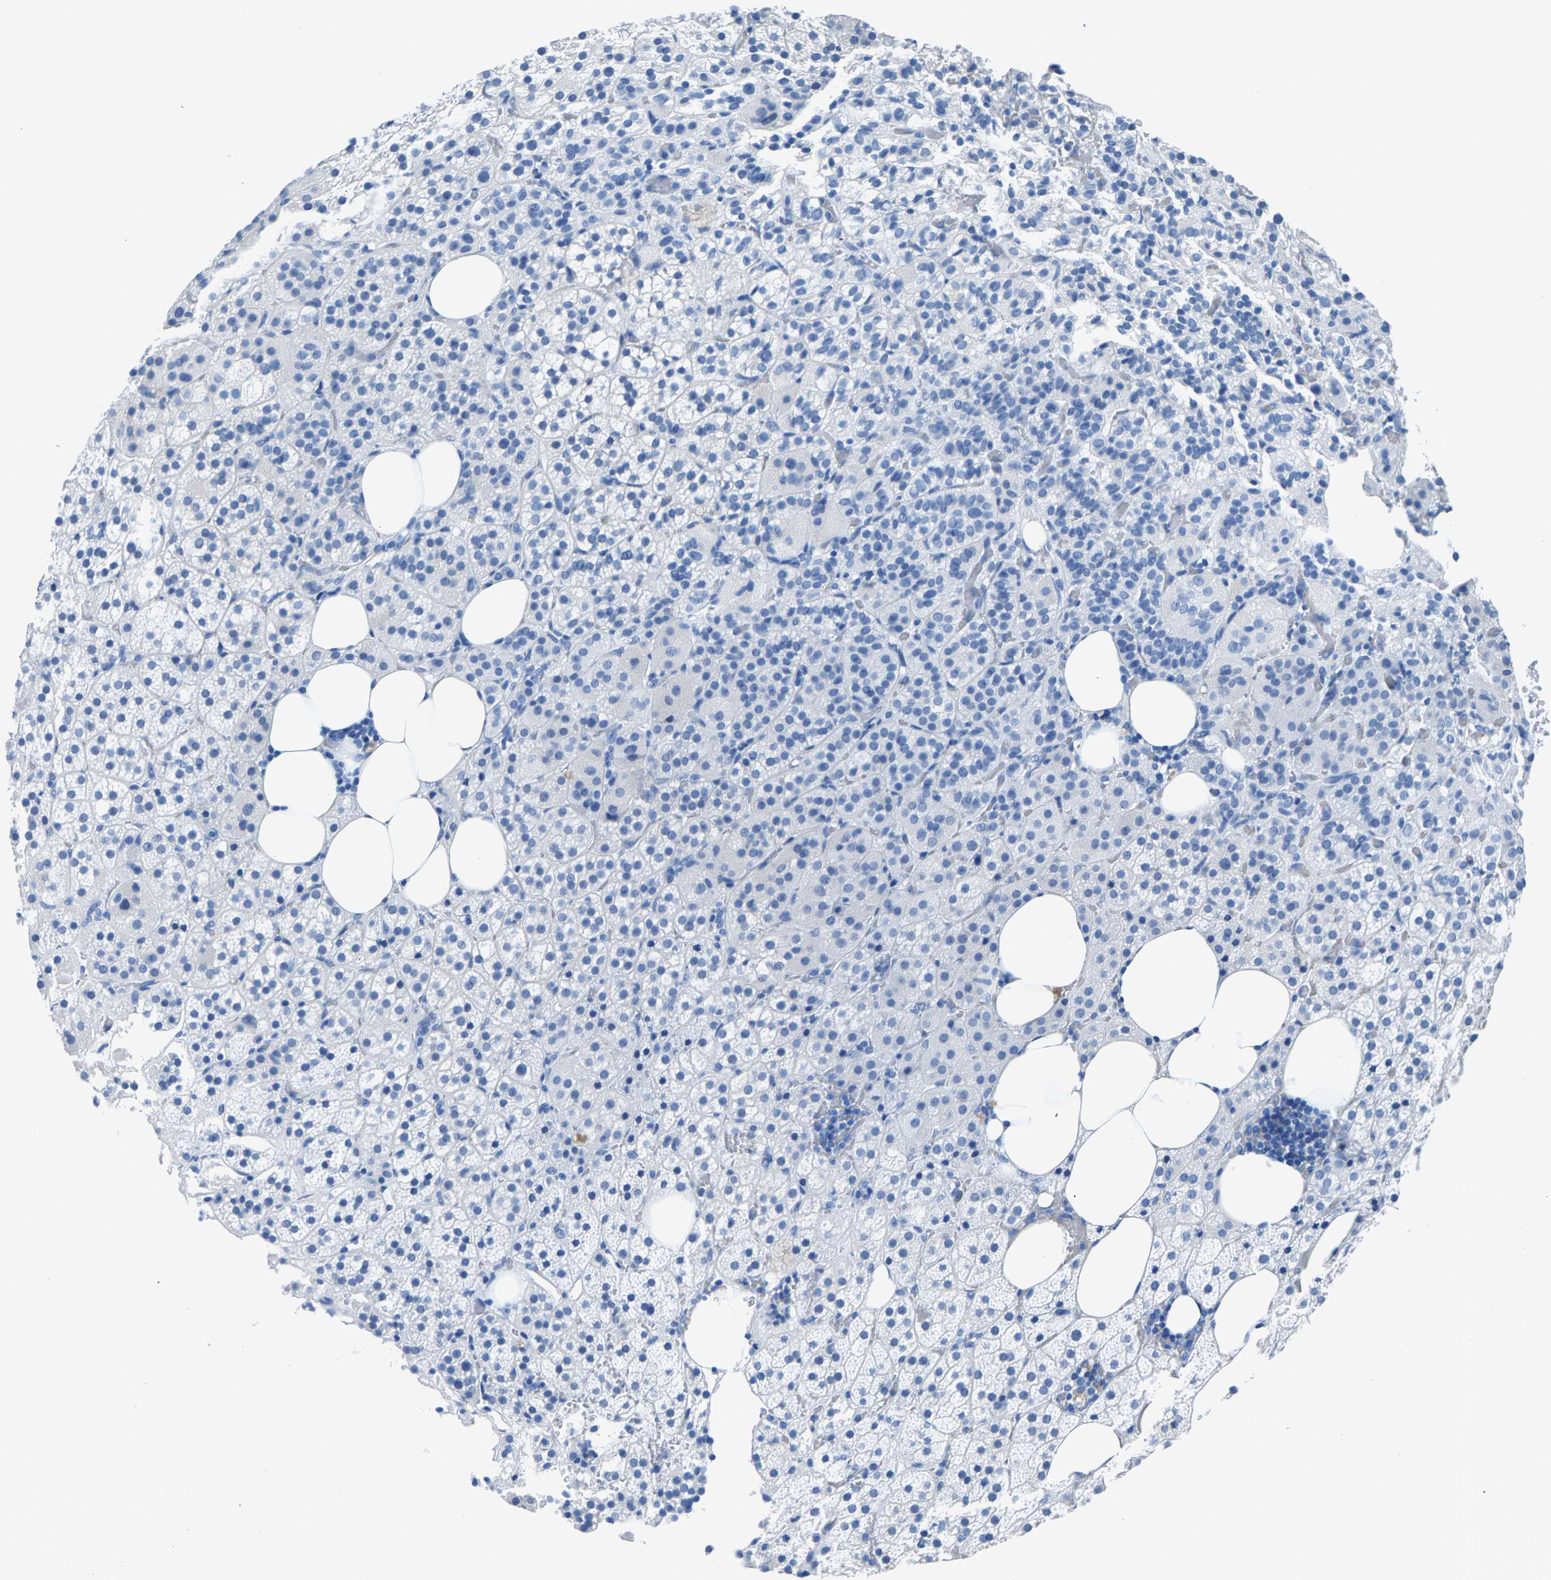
{"staining": {"intensity": "negative", "quantity": "none", "location": "none"}, "tissue": "adrenal gland", "cell_type": "Glandular cells", "image_type": "normal", "snomed": [{"axis": "morphology", "description": "Normal tissue, NOS"}, {"axis": "topography", "description": "Adrenal gland"}], "caption": "This is an immunohistochemistry histopathology image of normal human adrenal gland. There is no staining in glandular cells.", "gene": "CPS1", "patient": {"sex": "female", "age": 59}}